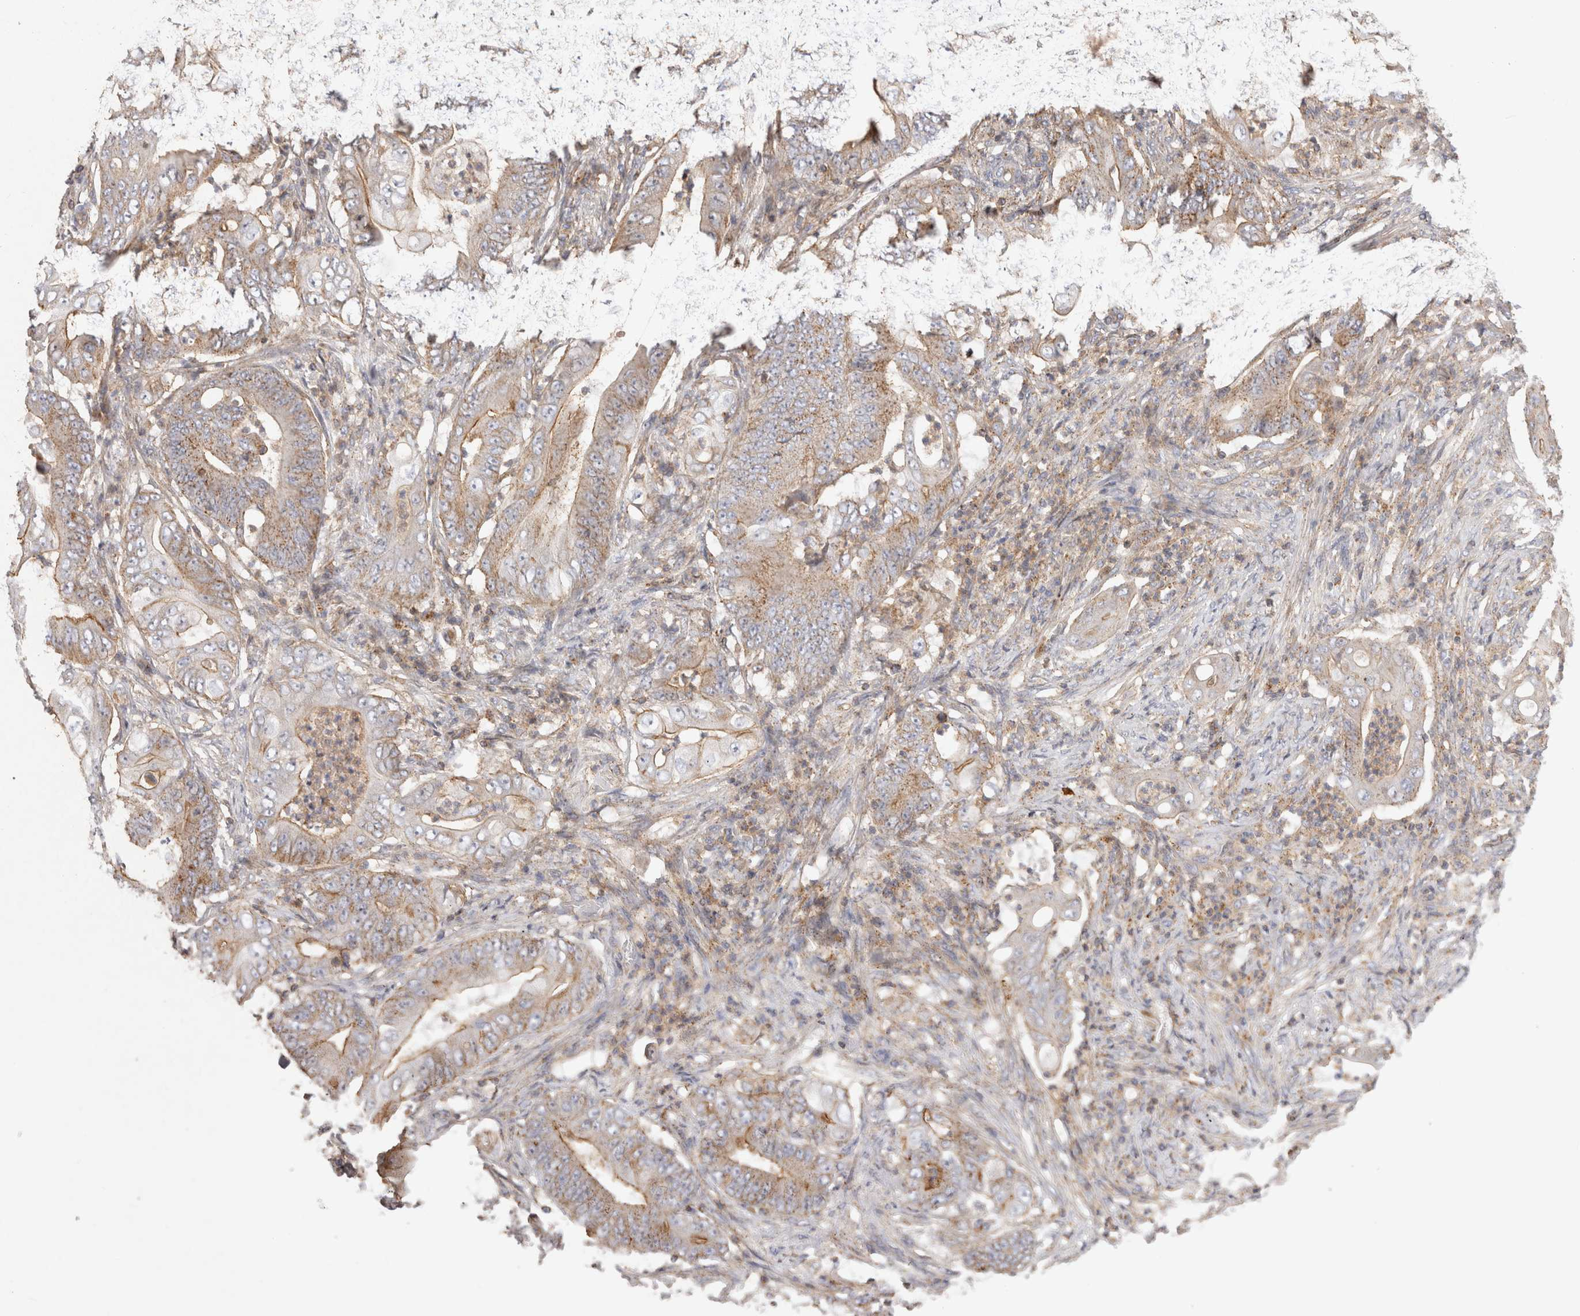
{"staining": {"intensity": "moderate", "quantity": "25%-75%", "location": "cytoplasmic/membranous"}, "tissue": "stomach cancer", "cell_type": "Tumor cells", "image_type": "cancer", "snomed": [{"axis": "morphology", "description": "Adenocarcinoma, NOS"}, {"axis": "topography", "description": "Stomach"}], "caption": "There is medium levels of moderate cytoplasmic/membranous expression in tumor cells of stomach adenocarcinoma, as demonstrated by immunohistochemical staining (brown color).", "gene": "CHMP6", "patient": {"sex": "female", "age": 73}}